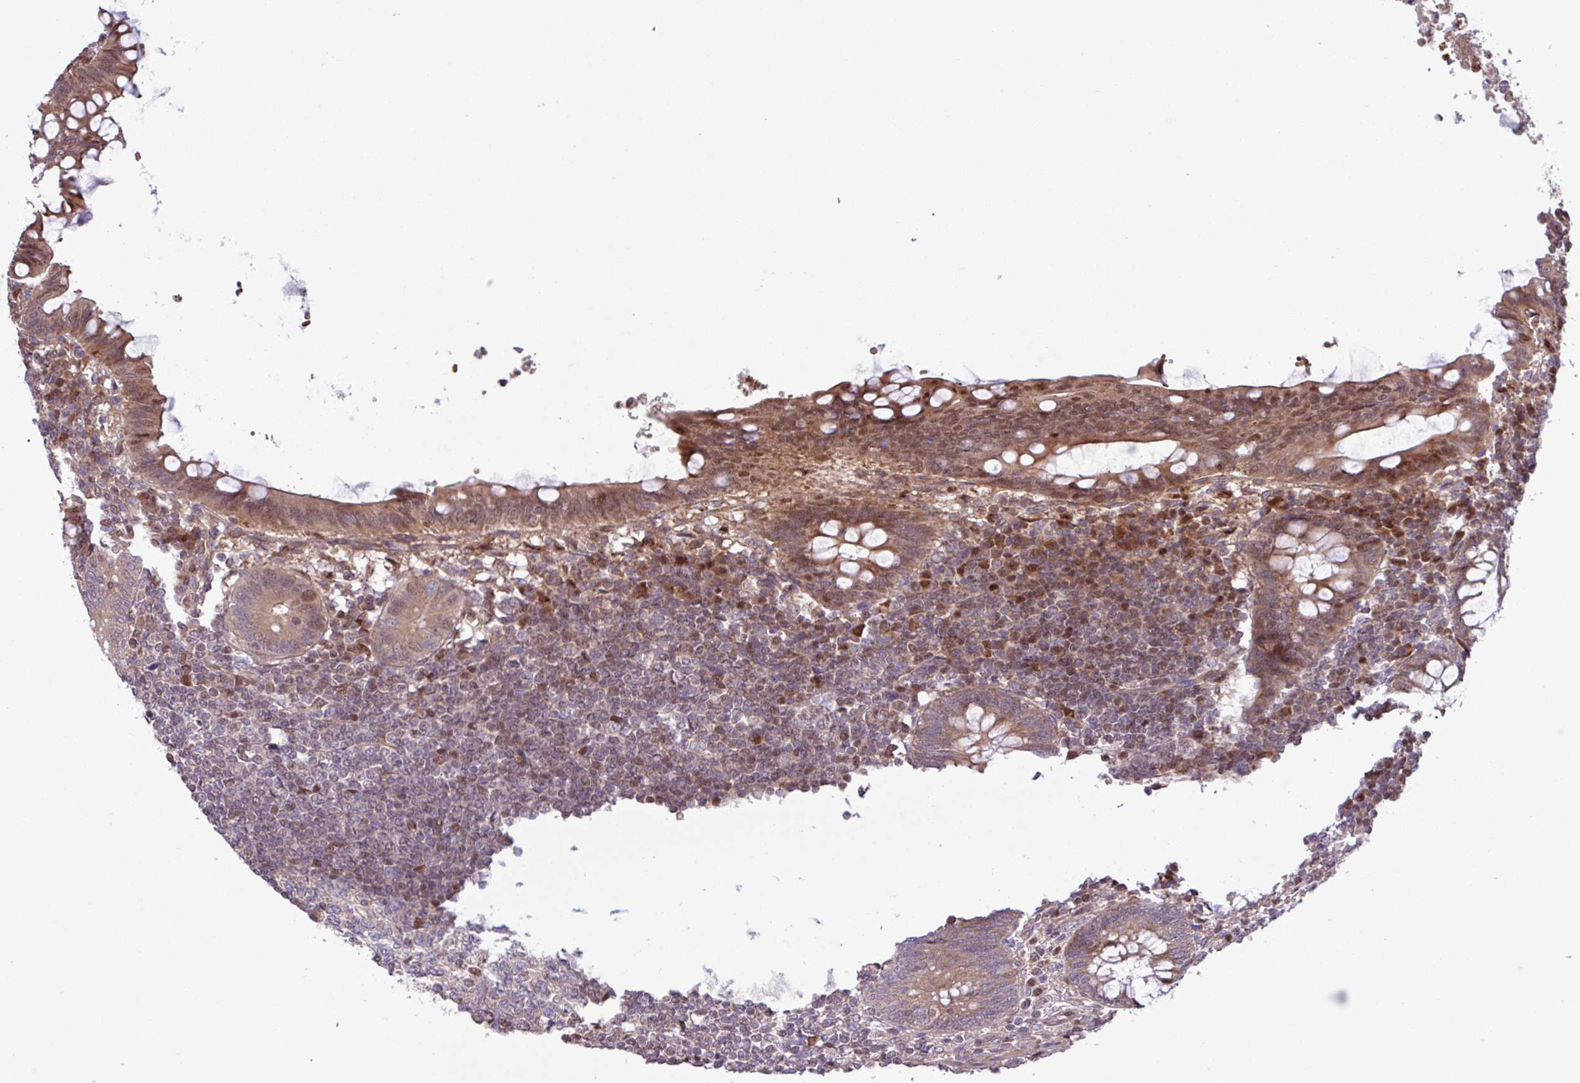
{"staining": {"intensity": "moderate", "quantity": "<25%", "location": "cytoplasmic/membranous,nuclear"}, "tissue": "appendix", "cell_type": "Glandular cells", "image_type": "normal", "snomed": [{"axis": "morphology", "description": "Normal tissue, NOS"}, {"axis": "topography", "description": "Appendix"}], "caption": "Glandular cells reveal moderate cytoplasmic/membranous,nuclear staining in approximately <25% of cells in benign appendix. (IHC, brightfield microscopy, high magnification).", "gene": "PDPR", "patient": {"sex": "male", "age": 83}}